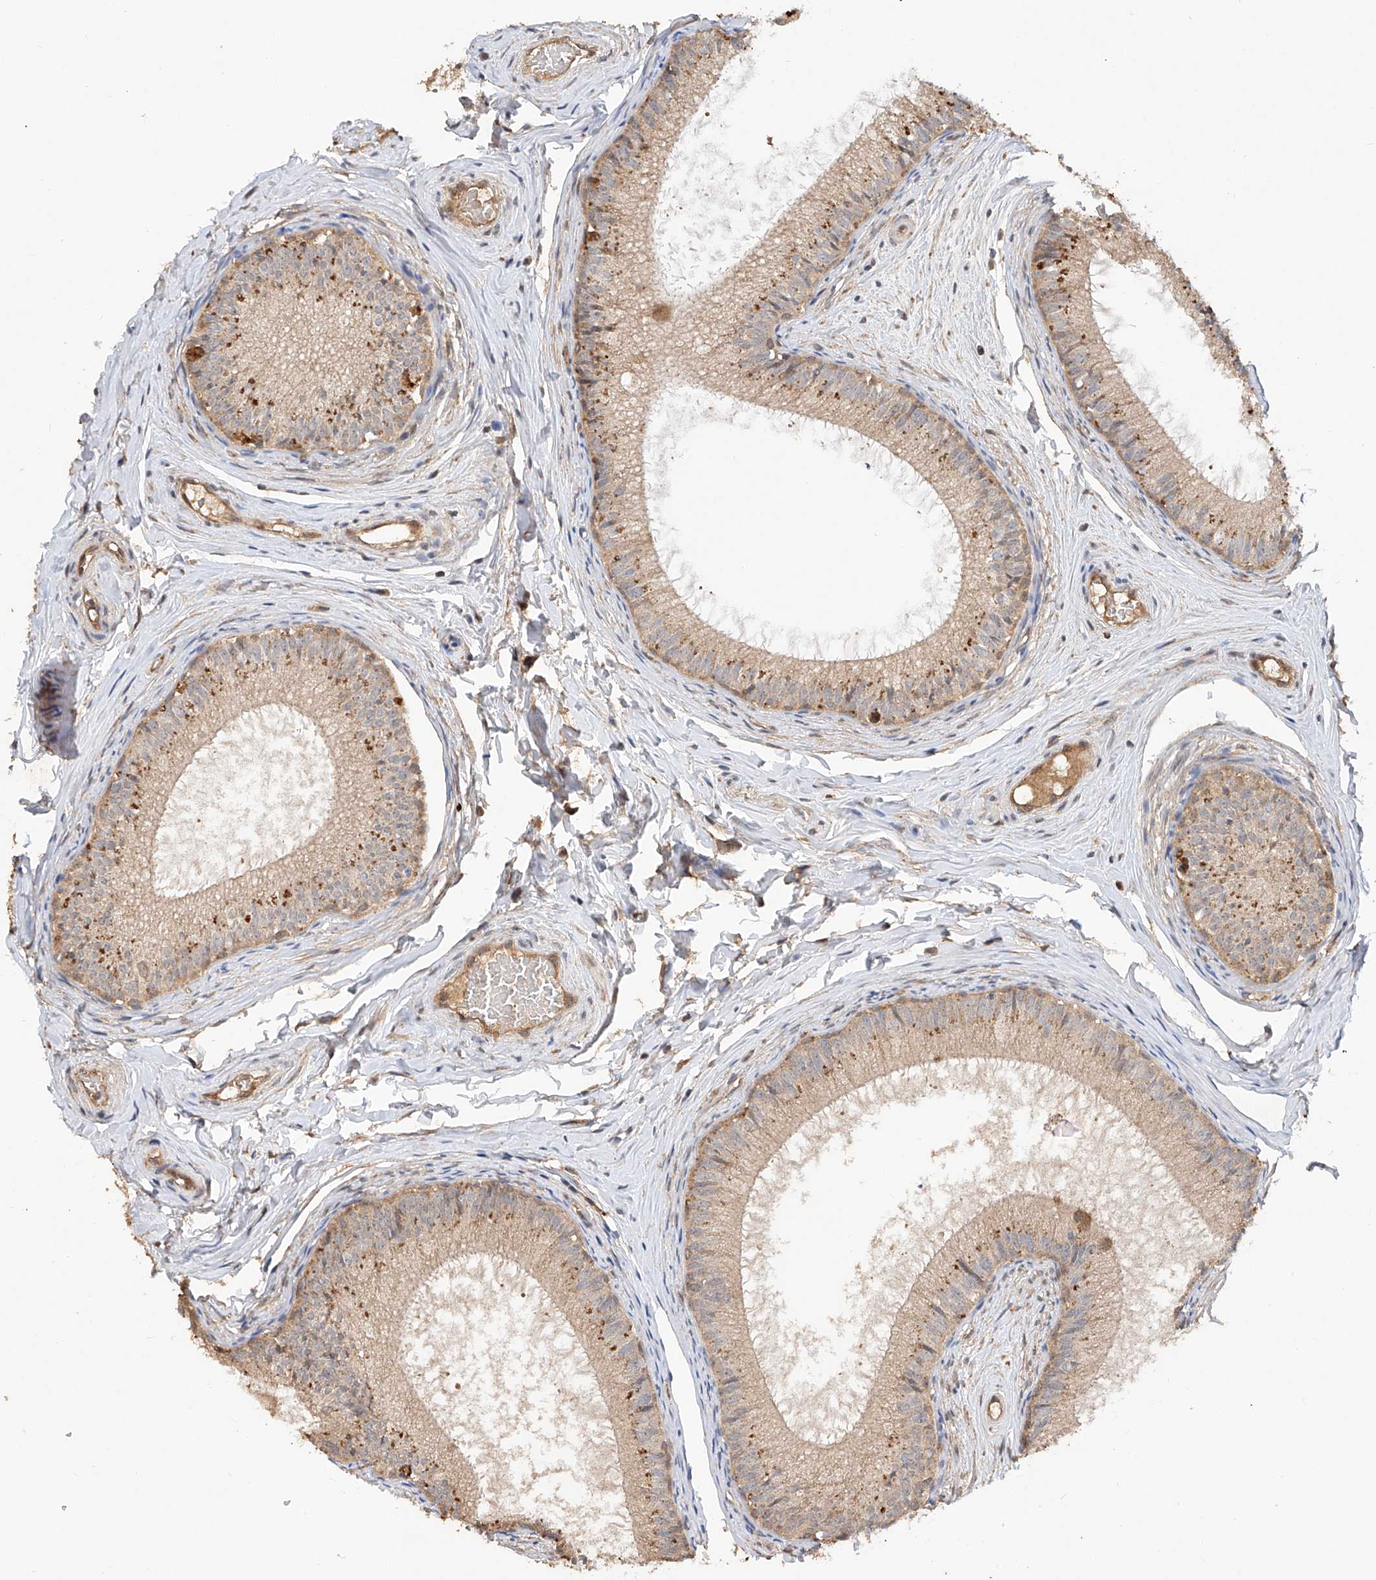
{"staining": {"intensity": "moderate", "quantity": ">75%", "location": "cytoplasmic/membranous"}, "tissue": "epididymis", "cell_type": "Glandular cells", "image_type": "normal", "snomed": [{"axis": "morphology", "description": "Normal tissue, NOS"}, {"axis": "topography", "description": "Epididymis"}], "caption": "Brown immunohistochemical staining in unremarkable human epididymis shows moderate cytoplasmic/membranous expression in about >75% of glandular cells. (Brightfield microscopy of DAB IHC at high magnification).", "gene": "RILPL2", "patient": {"sex": "male", "age": 34}}